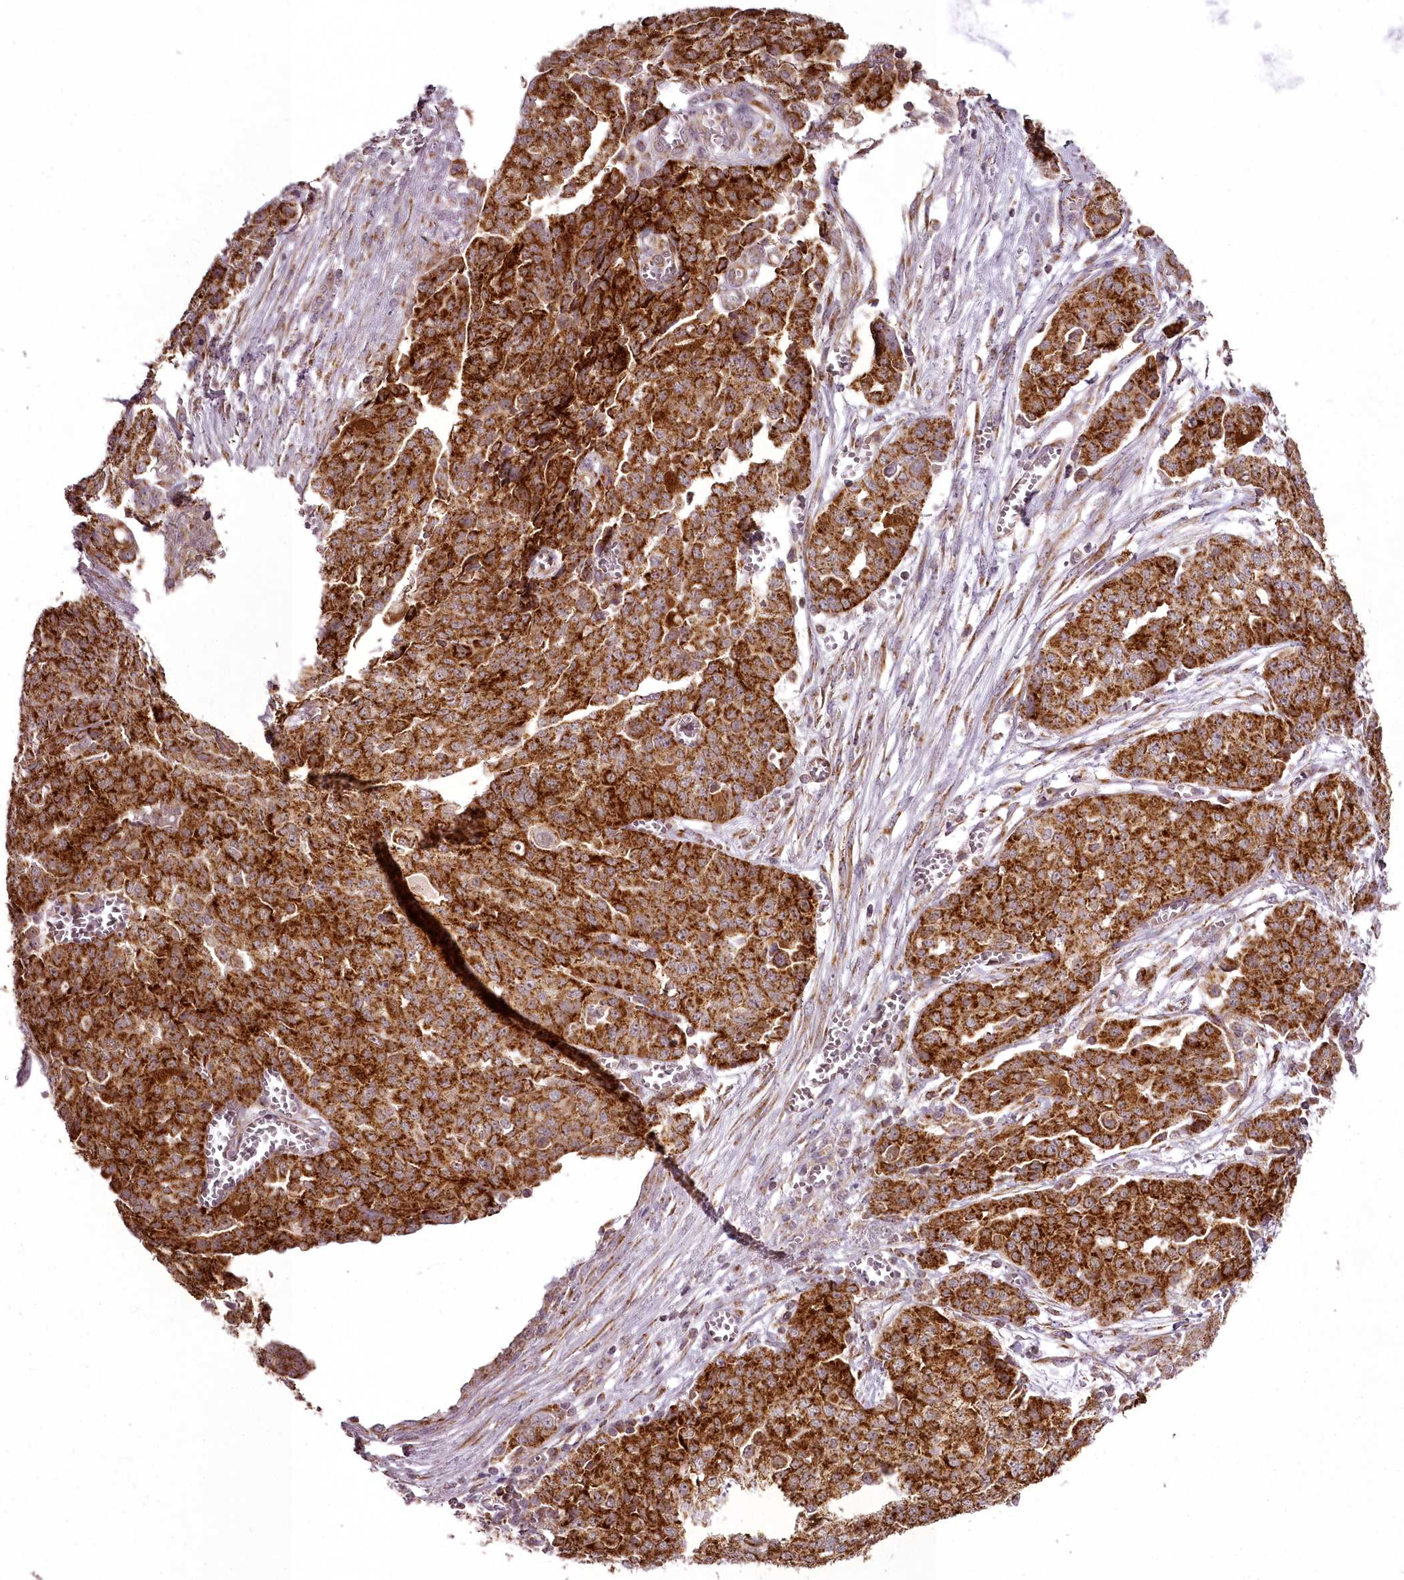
{"staining": {"intensity": "strong", "quantity": ">75%", "location": "cytoplasmic/membranous"}, "tissue": "ovarian cancer", "cell_type": "Tumor cells", "image_type": "cancer", "snomed": [{"axis": "morphology", "description": "Cystadenocarcinoma, serous, NOS"}, {"axis": "topography", "description": "Soft tissue"}, {"axis": "topography", "description": "Ovary"}], "caption": "Tumor cells exhibit high levels of strong cytoplasmic/membranous staining in about >75% of cells in ovarian cancer. The protein of interest is stained brown, and the nuclei are stained in blue (DAB (3,3'-diaminobenzidine) IHC with brightfield microscopy, high magnification).", "gene": "CHCHD2", "patient": {"sex": "female", "age": 57}}